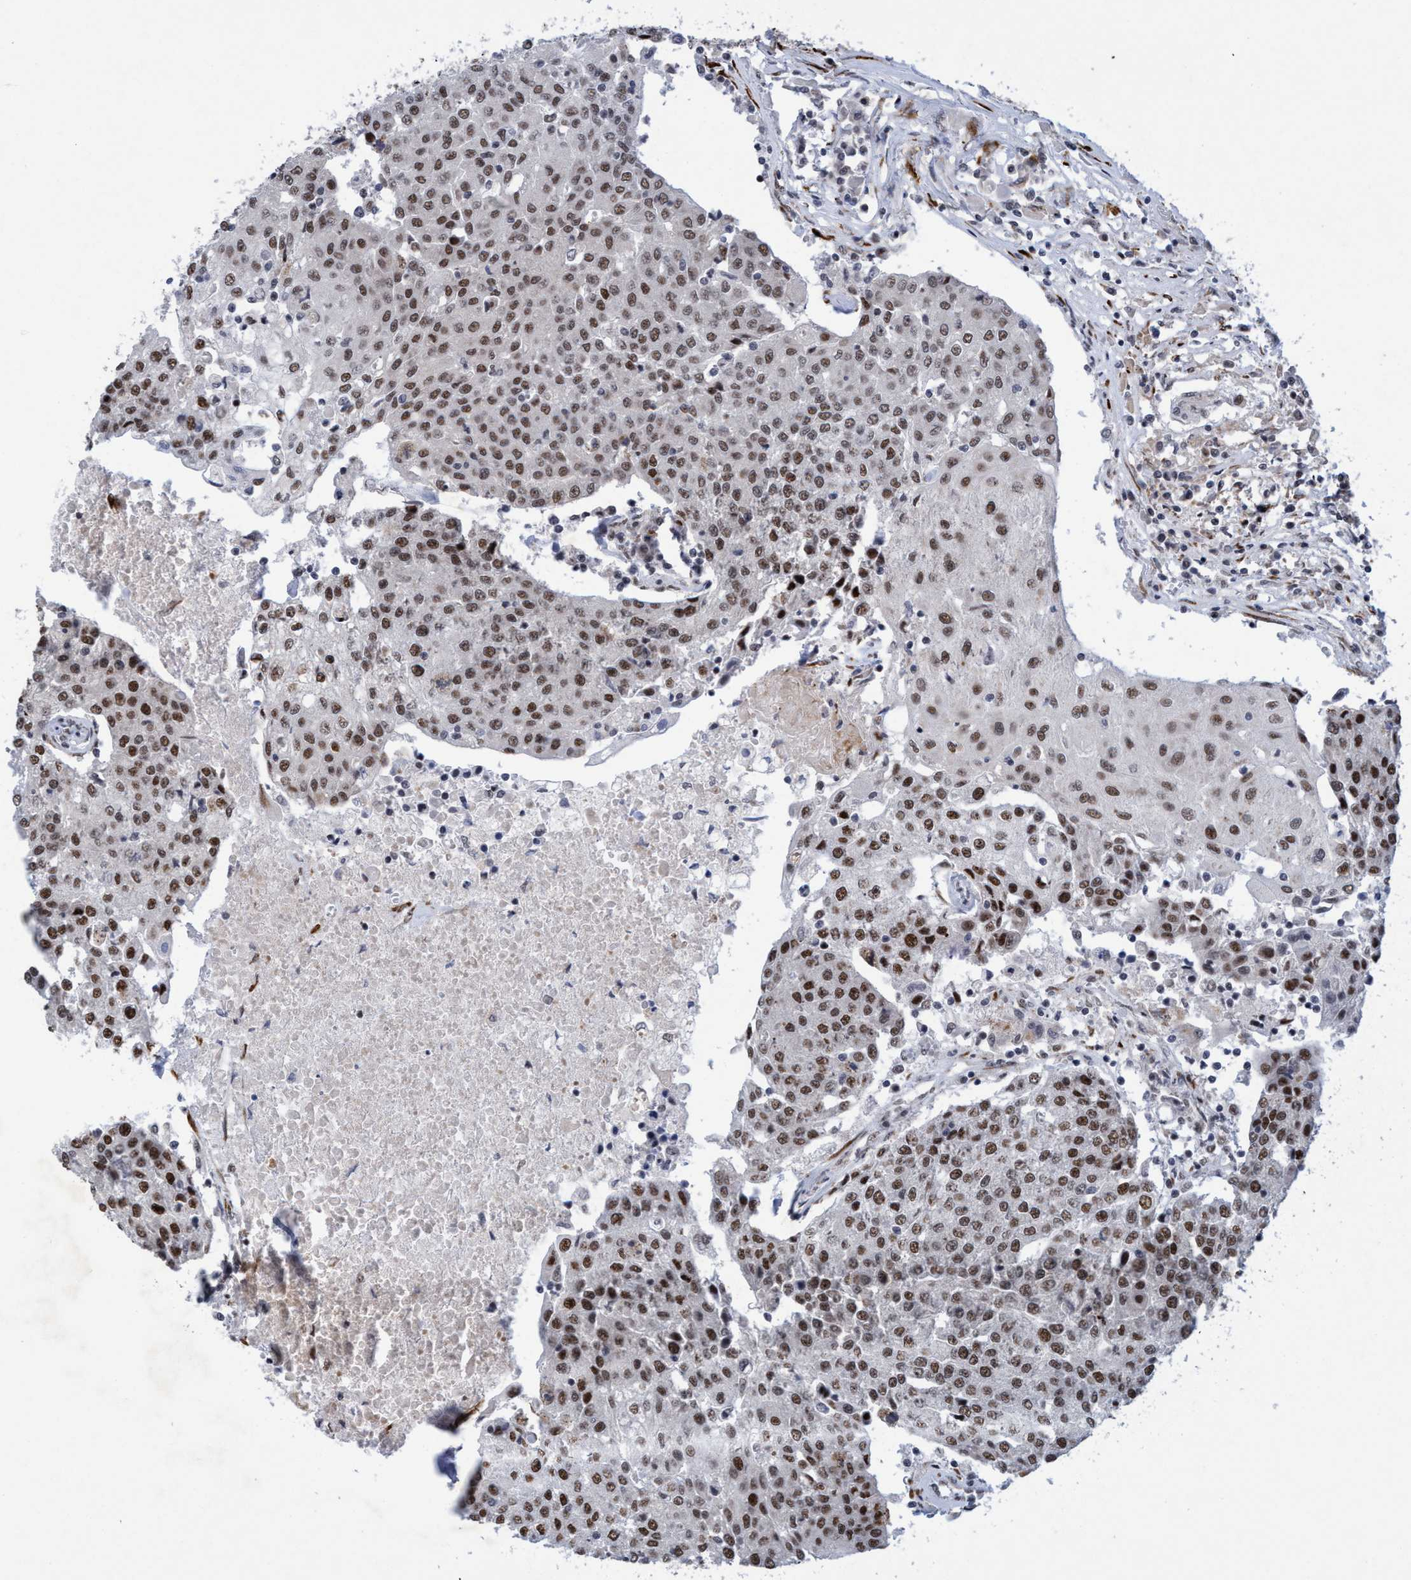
{"staining": {"intensity": "moderate", "quantity": ">75%", "location": "nuclear"}, "tissue": "urothelial cancer", "cell_type": "Tumor cells", "image_type": "cancer", "snomed": [{"axis": "morphology", "description": "Urothelial carcinoma, High grade"}, {"axis": "topography", "description": "Urinary bladder"}], "caption": "Immunohistochemical staining of human urothelial carcinoma (high-grade) demonstrates medium levels of moderate nuclear protein expression in about >75% of tumor cells.", "gene": "GLT6D1", "patient": {"sex": "female", "age": 85}}